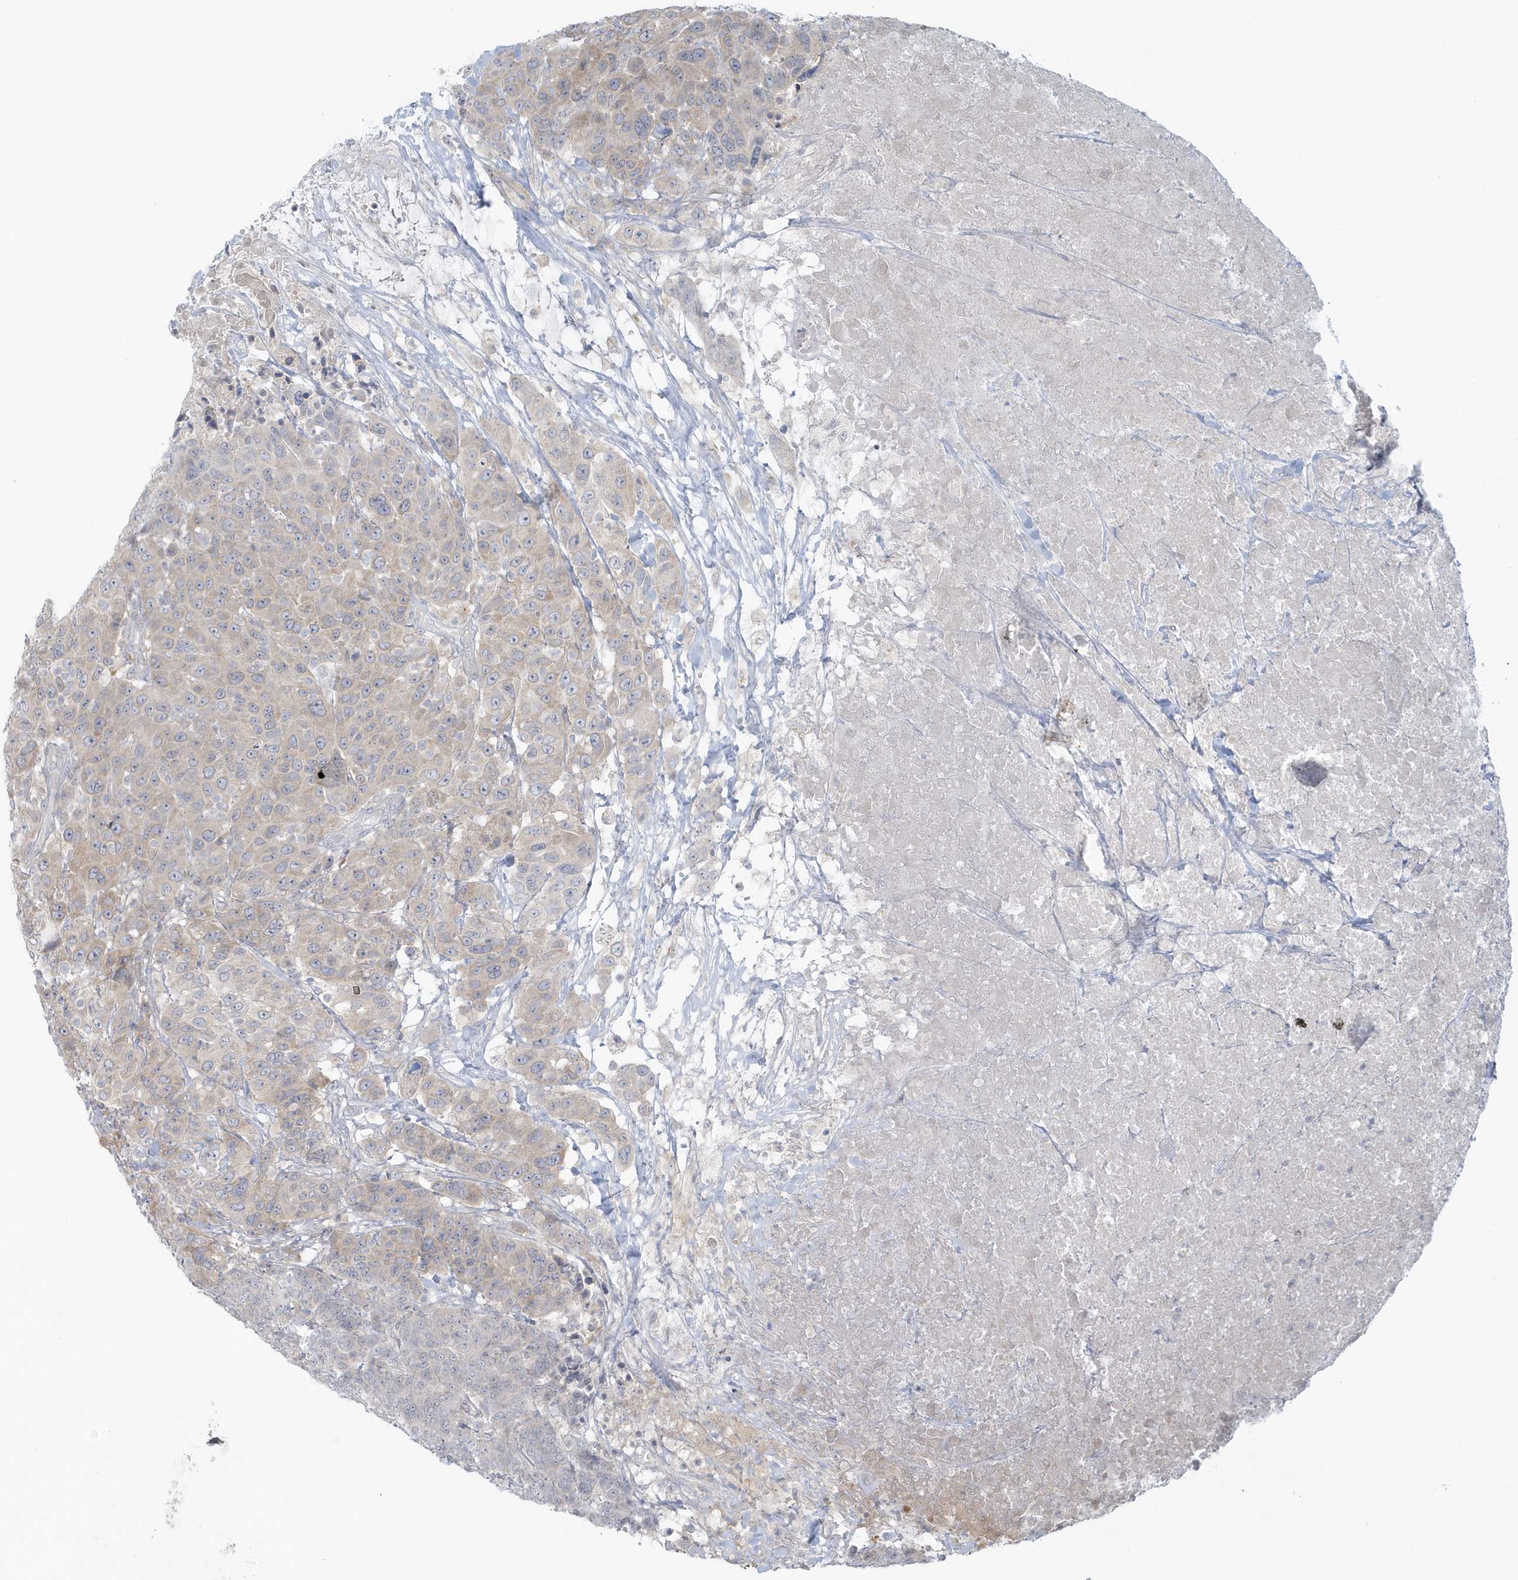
{"staining": {"intensity": "negative", "quantity": "none", "location": "none"}, "tissue": "breast cancer", "cell_type": "Tumor cells", "image_type": "cancer", "snomed": [{"axis": "morphology", "description": "Duct carcinoma"}, {"axis": "topography", "description": "Breast"}], "caption": "Breast cancer stained for a protein using IHC shows no staining tumor cells.", "gene": "BLTP3A", "patient": {"sex": "female", "age": 37}}